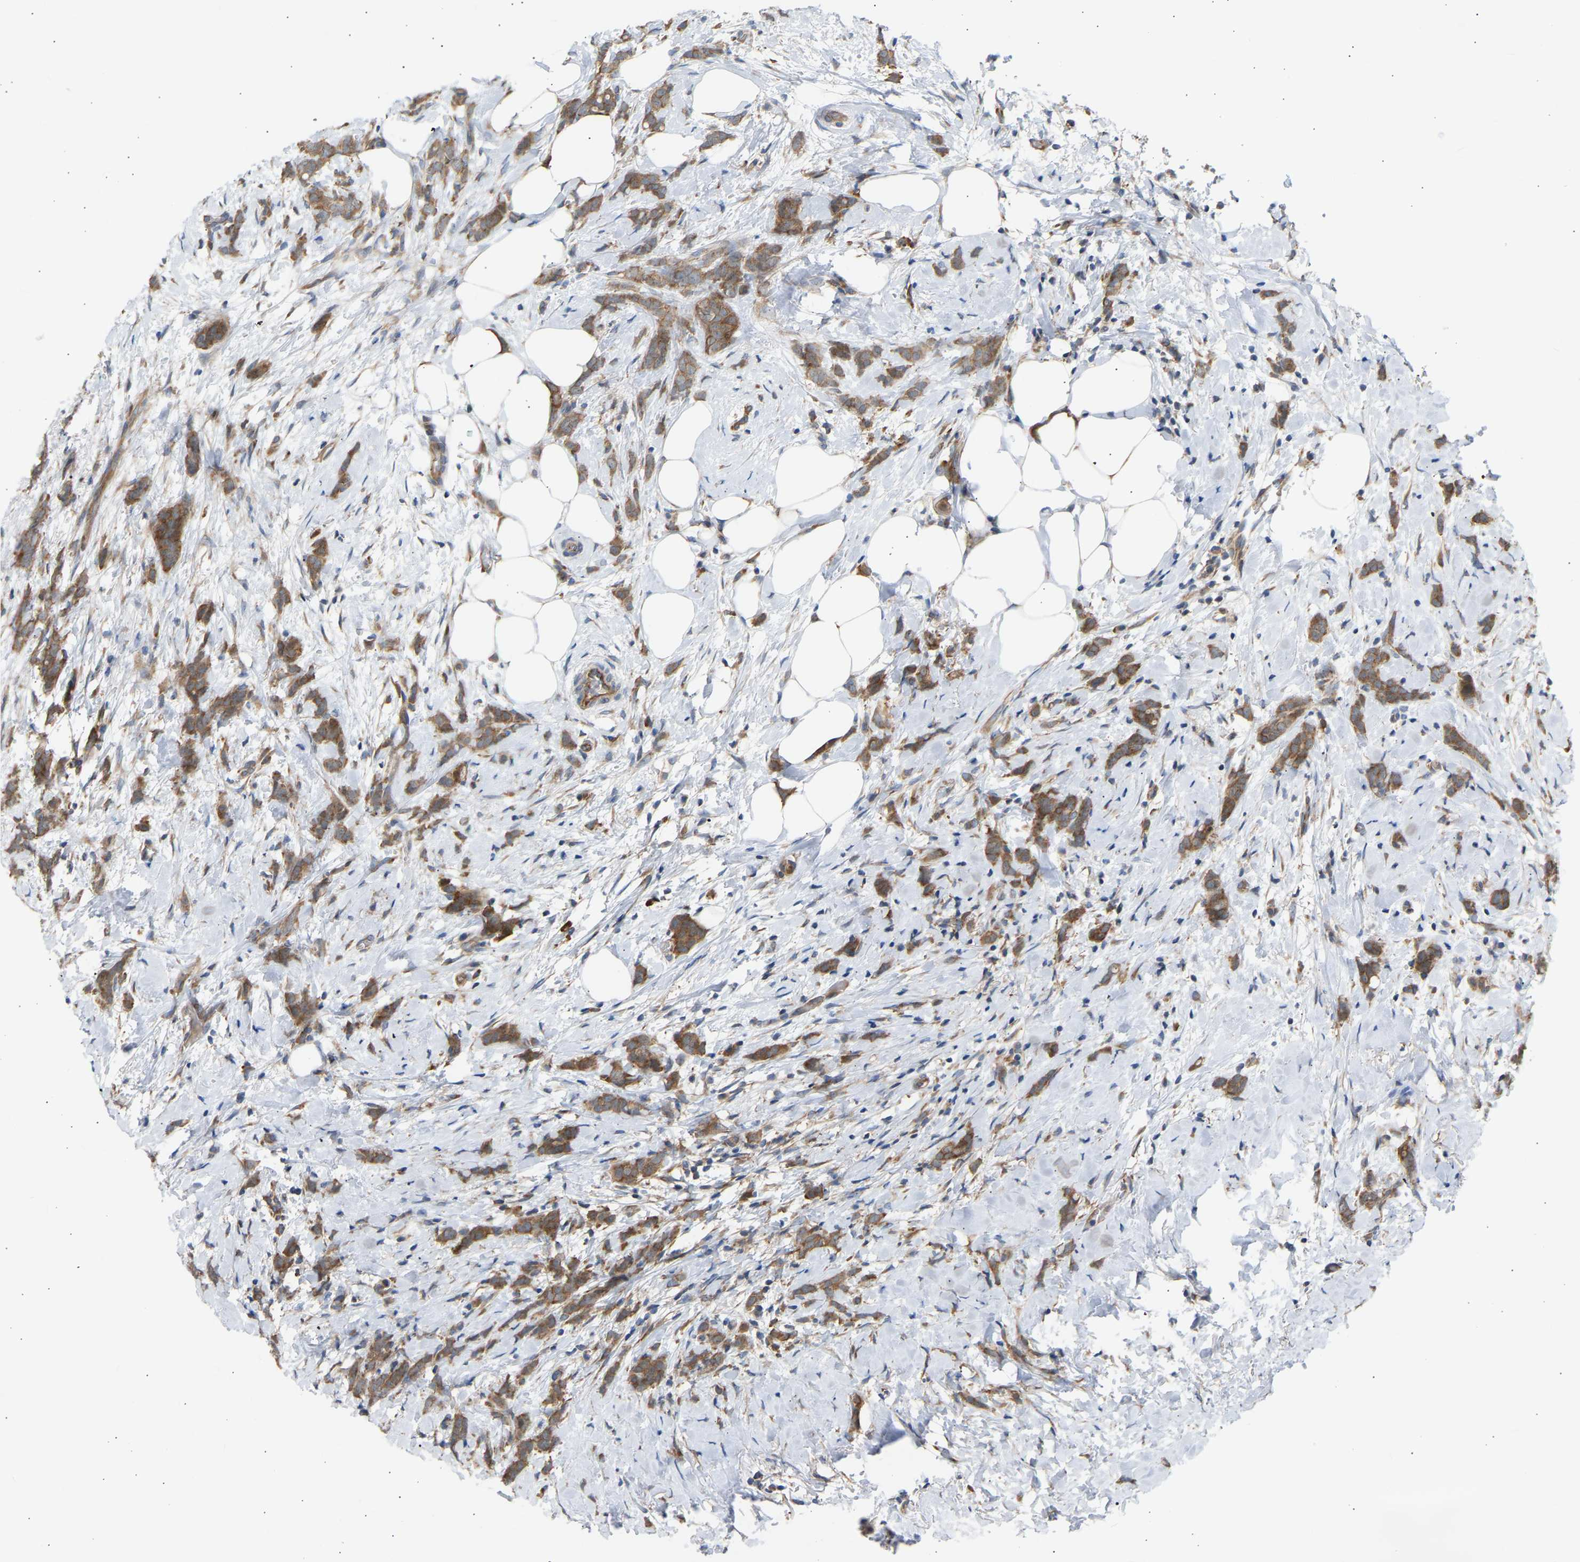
{"staining": {"intensity": "moderate", "quantity": ">75%", "location": "cytoplasmic/membranous"}, "tissue": "breast cancer", "cell_type": "Tumor cells", "image_type": "cancer", "snomed": [{"axis": "morphology", "description": "Lobular carcinoma, in situ"}, {"axis": "morphology", "description": "Lobular carcinoma"}, {"axis": "topography", "description": "Breast"}], "caption": "IHC histopathology image of human breast cancer stained for a protein (brown), which reveals medium levels of moderate cytoplasmic/membranous positivity in about >75% of tumor cells.", "gene": "GCN1", "patient": {"sex": "female", "age": 41}}